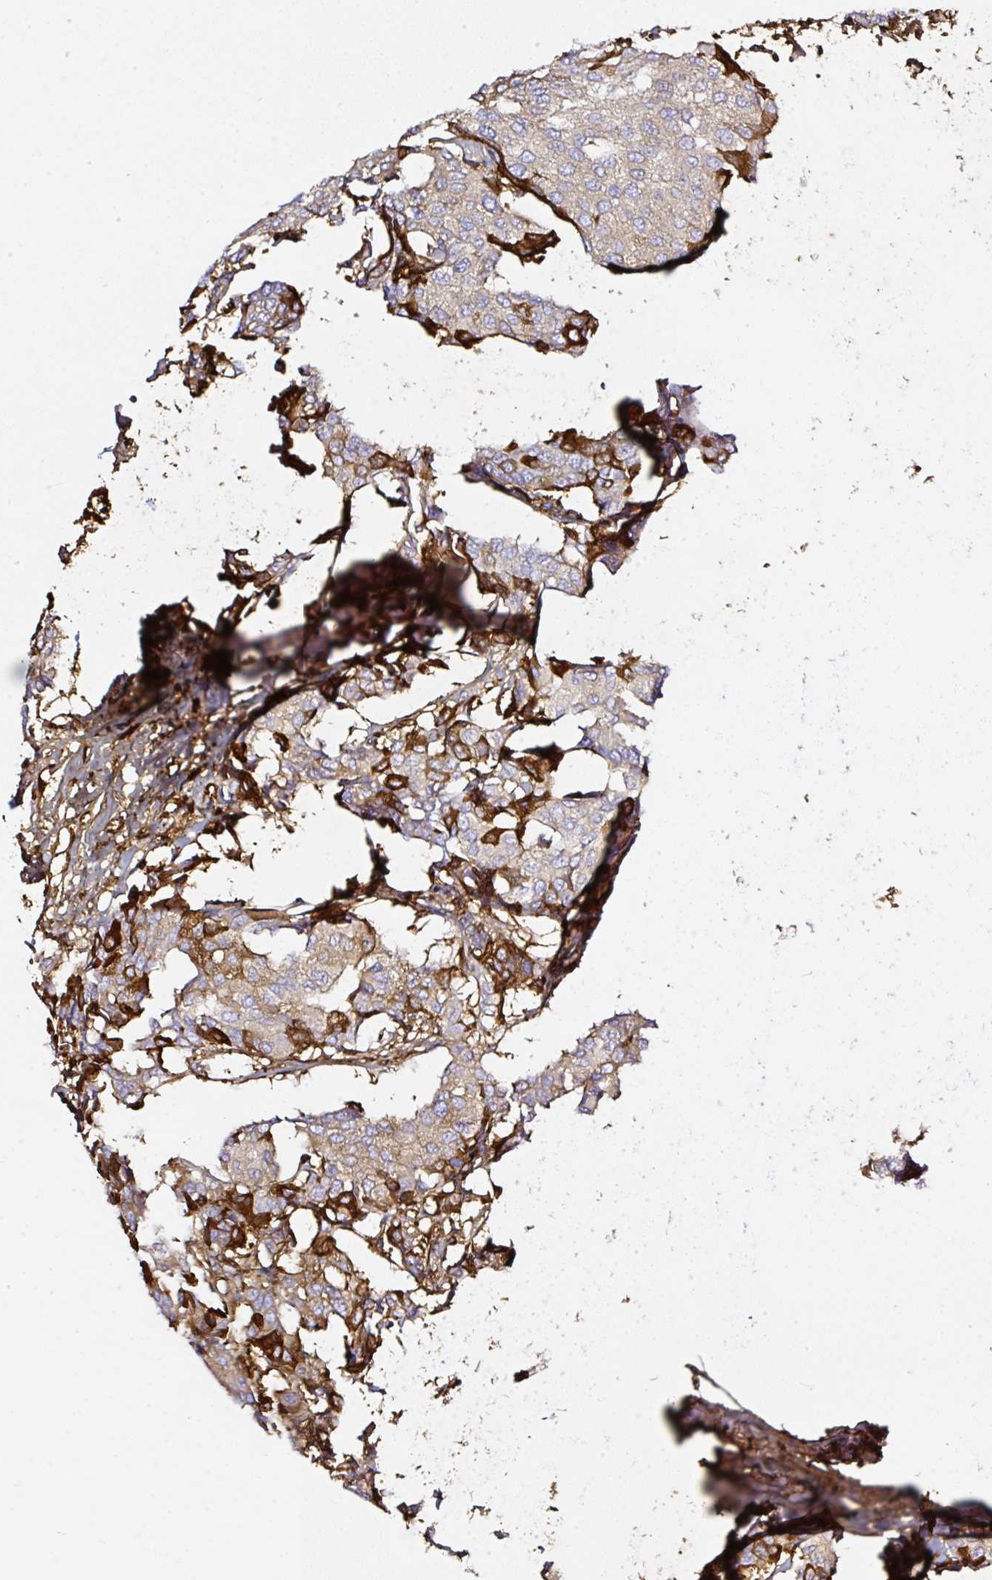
{"staining": {"intensity": "weak", "quantity": "<25%", "location": "cytoplasmic/membranous"}, "tissue": "breast cancer", "cell_type": "Tumor cells", "image_type": "cancer", "snomed": [{"axis": "morphology", "description": "Duct carcinoma"}, {"axis": "topography", "description": "Breast"}], "caption": "Tumor cells show no significant staining in breast cancer (invasive ductal carcinoma).", "gene": "CLEC3B", "patient": {"sex": "female", "age": 75}}